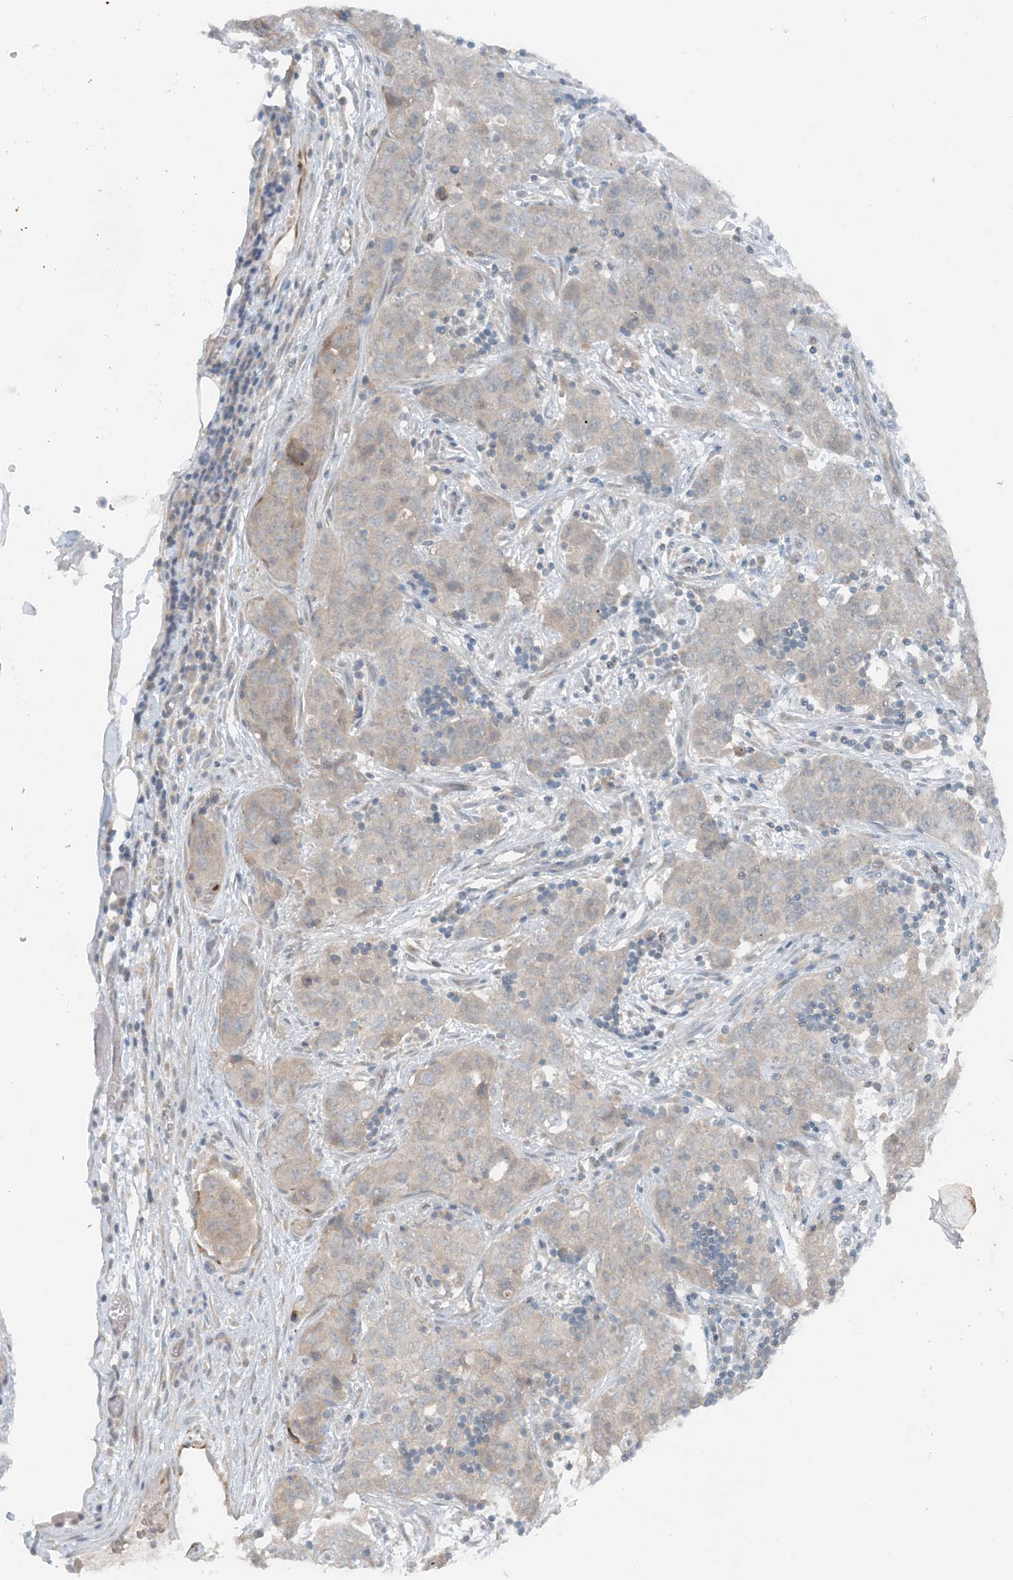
{"staining": {"intensity": "weak", "quantity": "<25%", "location": "cytoplasmic/membranous"}, "tissue": "stomach cancer", "cell_type": "Tumor cells", "image_type": "cancer", "snomed": [{"axis": "morphology", "description": "Normal tissue, NOS"}, {"axis": "morphology", "description": "Adenocarcinoma, NOS"}, {"axis": "topography", "description": "Lymph node"}, {"axis": "topography", "description": "Stomach"}], "caption": "Tumor cells are negative for protein expression in human stomach adenocarcinoma.", "gene": "MITD1", "patient": {"sex": "male", "age": 48}}